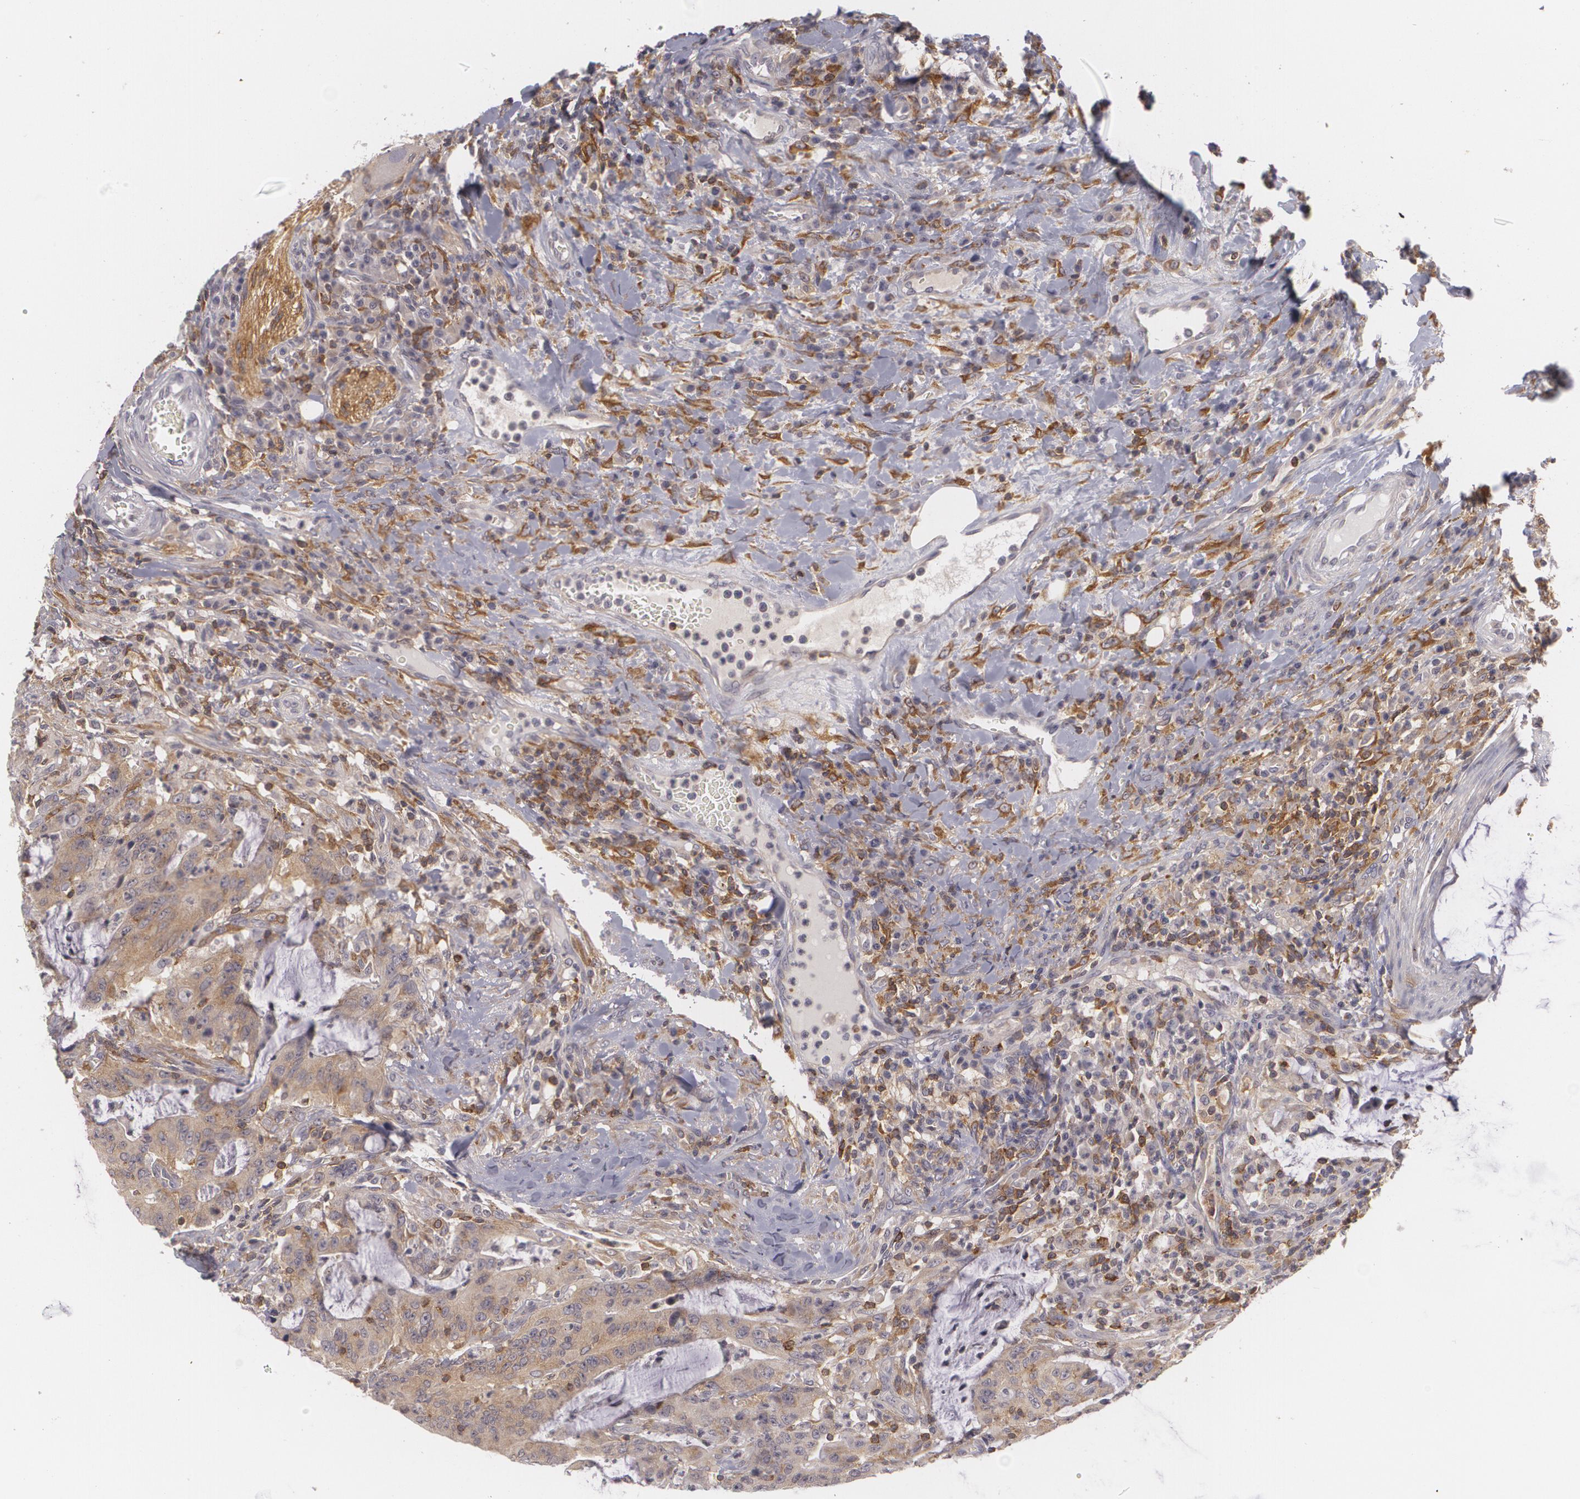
{"staining": {"intensity": "moderate", "quantity": ">75%", "location": "cytoplasmic/membranous"}, "tissue": "colorectal cancer", "cell_type": "Tumor cells", "image_type": "cancer", "snomed": [{"axis": "morphology", "description": "Adenocarcinoma, NOS"}, {"axis": "topography", "description": "Colon"}], "caption": "Immunohistochemistry micrograph of human adenocarcinoma (colorectal) stained for a protein (brown), which shows medium levels of moderate cytoplasmic/membranous staining in approximately >75% of tumor cells.", "gene": "BIN1", "patient": {"sex": "male", "age": 54}}